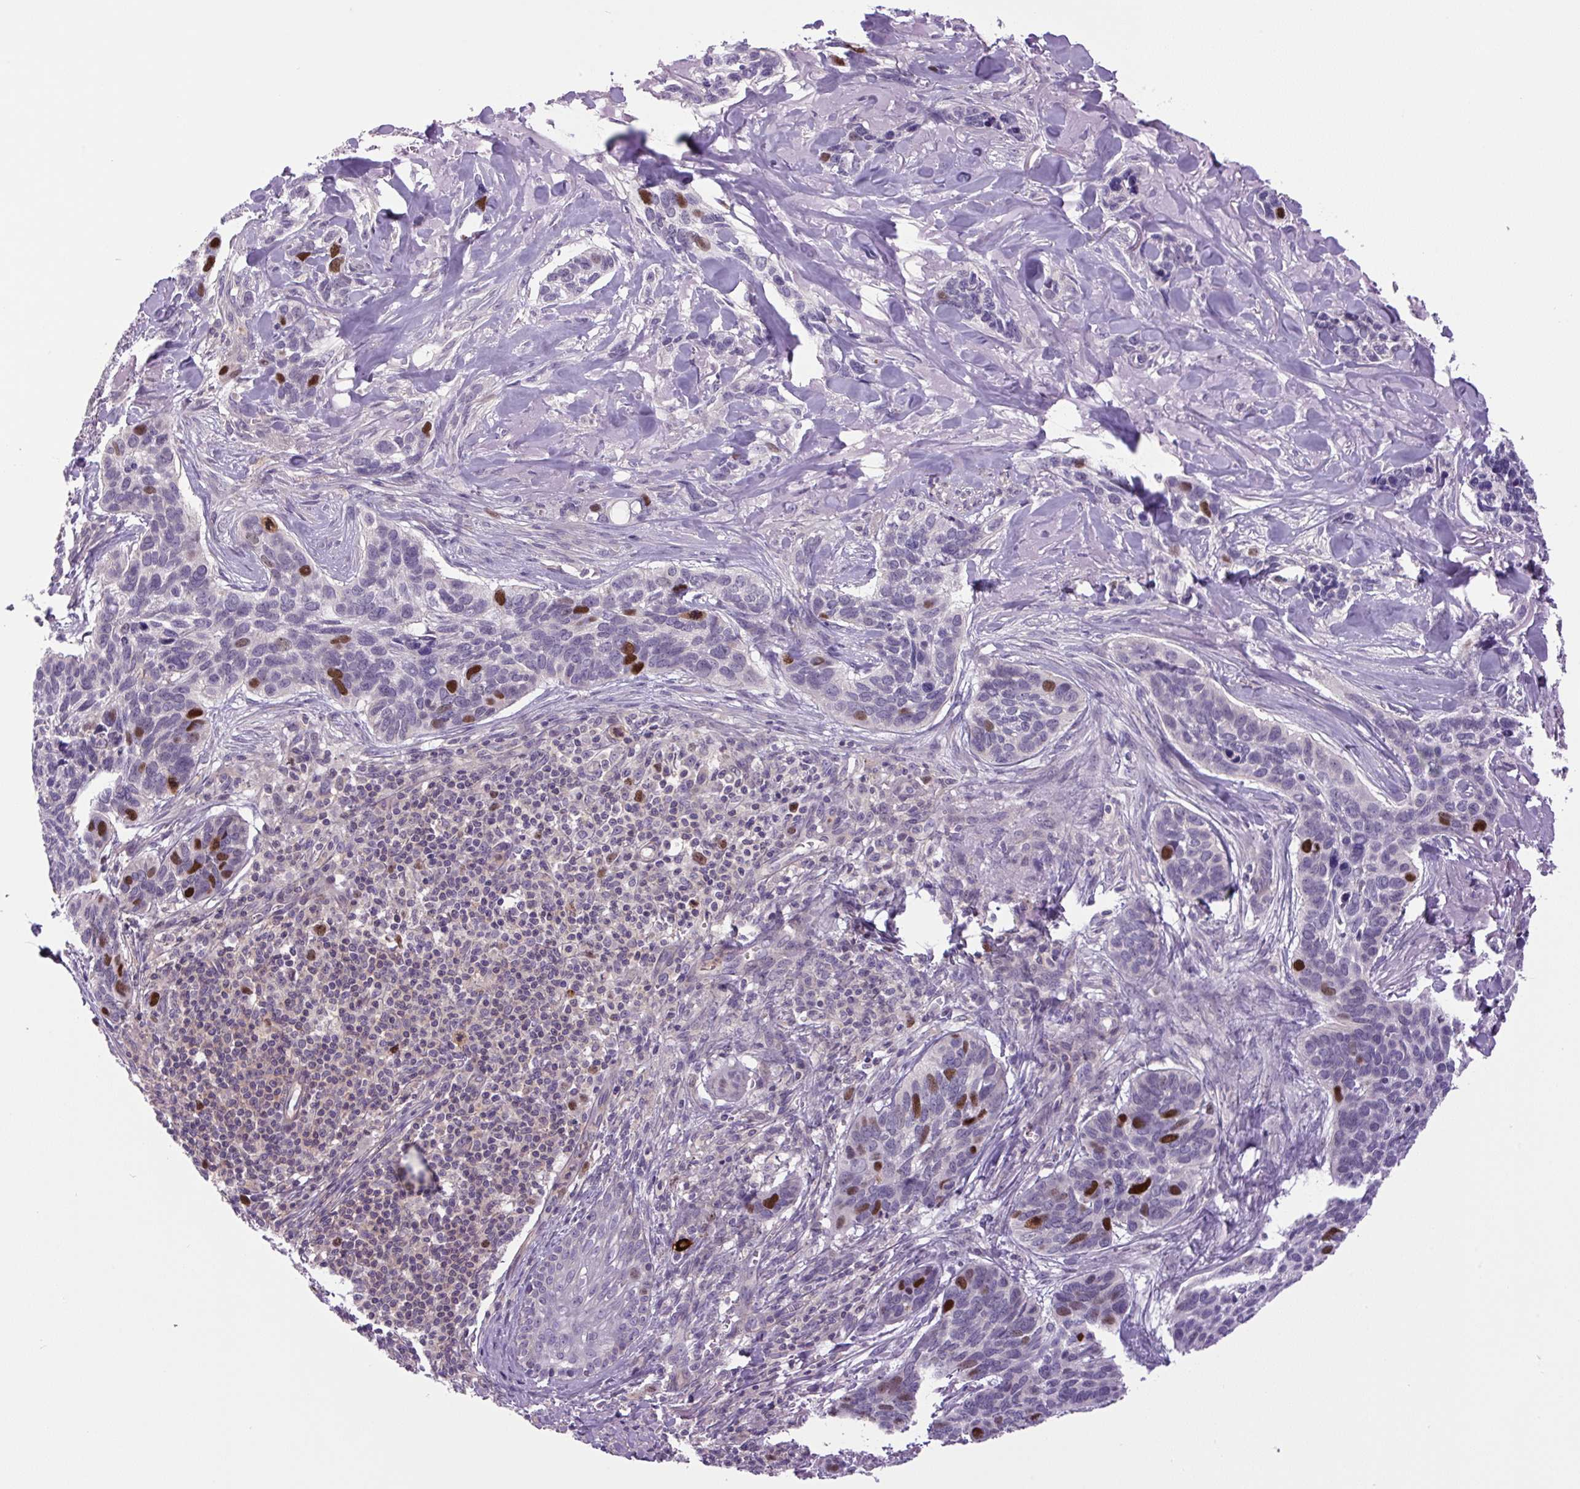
{"staining": {"intensity": "strong", "quantity": "<25%", "location": "nuclear"}, "tissue": "skin cancer", "cell_type": "Tumor cells", "image_type": "cancer", "snomed": [{"axis": "morphology", "description": "Basal cell carcinoma"}, {"axis": "topography", "description": "Skin"}], "caption": "There is medium levels of strong nuclear expression in tumor cells of basal cell carcinoma (skin), as demonstrated by immunohistochemical staining (brown color).", "gene": "KIFC1", "patient": {"sex": "male", "age": 86}}